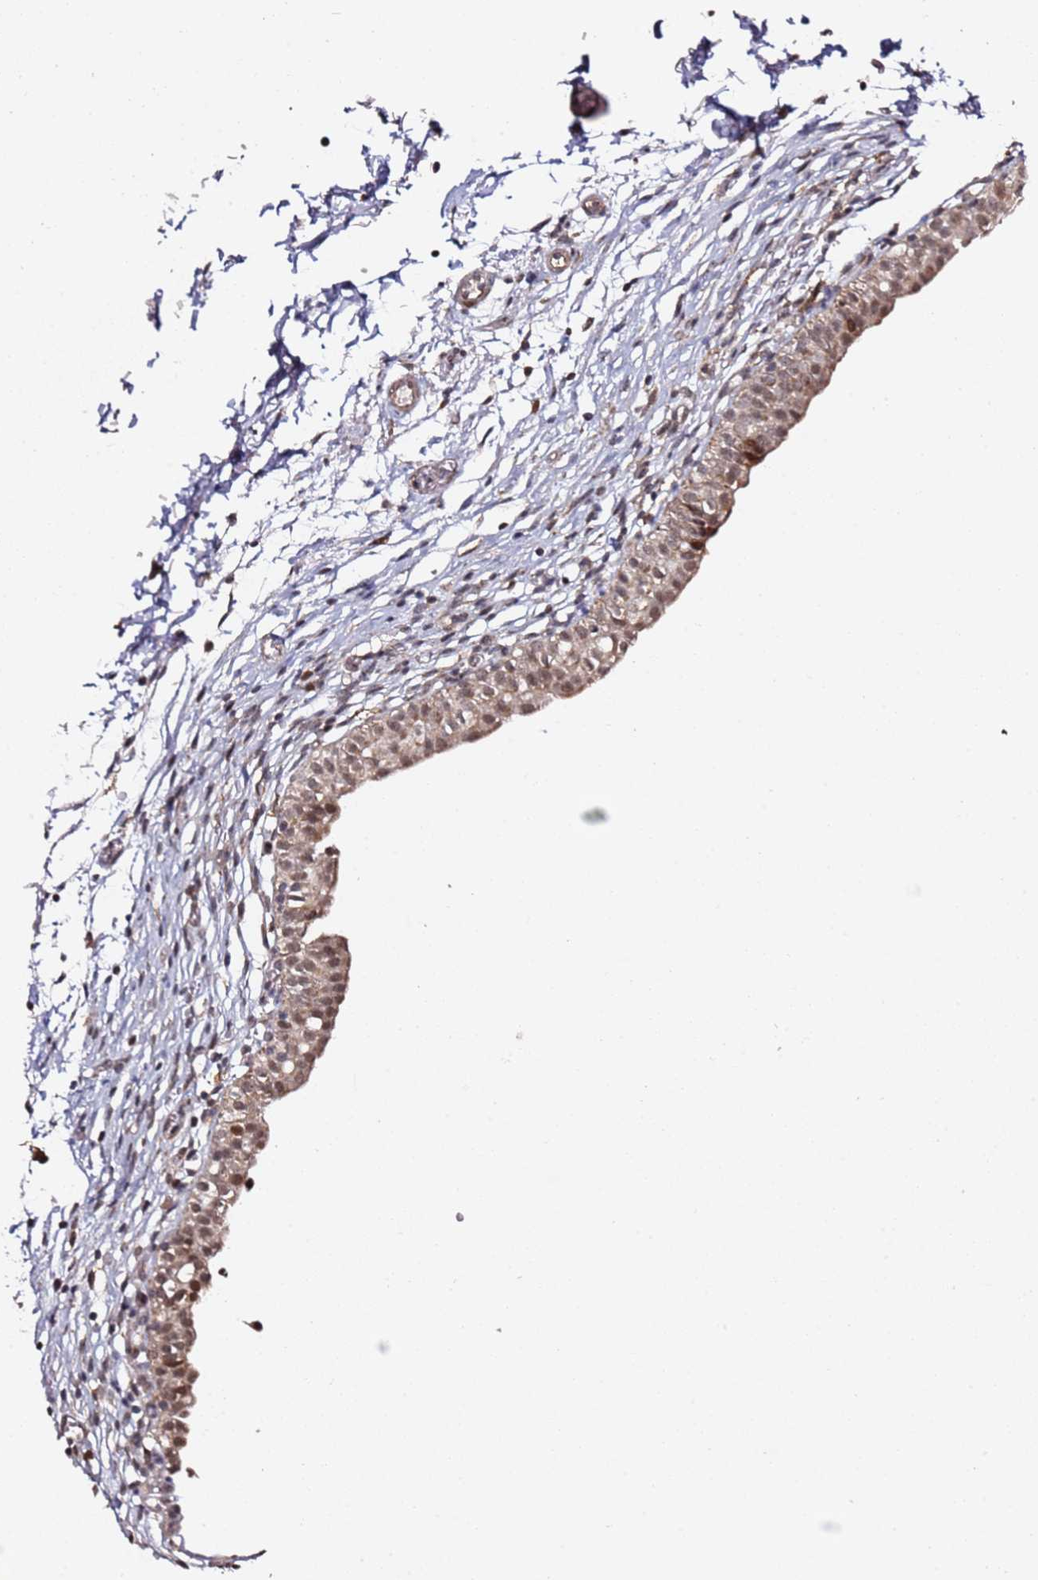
{"staining": {"intensity": "moderate", "quantity": ">75%", "location": "cytoplasmic/membranous,nuclear"}, "tissue": "urinary bladder", "cell_type": "Urothelial cells", "image_type": "normal", "snomed": [{"axis": "morphology", "description": "Normal tissue, NOS"}, {"axis": "topography", "description": "Urinary bladder"}, {"axis": "topography", "description": "Peripheral nerve tissue"}], "caption": "Moderate cytoplasmic/membranous,nuclear positivity is appreciated in about >75% of urothelial cells in normal urinary bladder.", "gene": "TP53AIP1", "patient": {"sex": "male", "age": 55}}